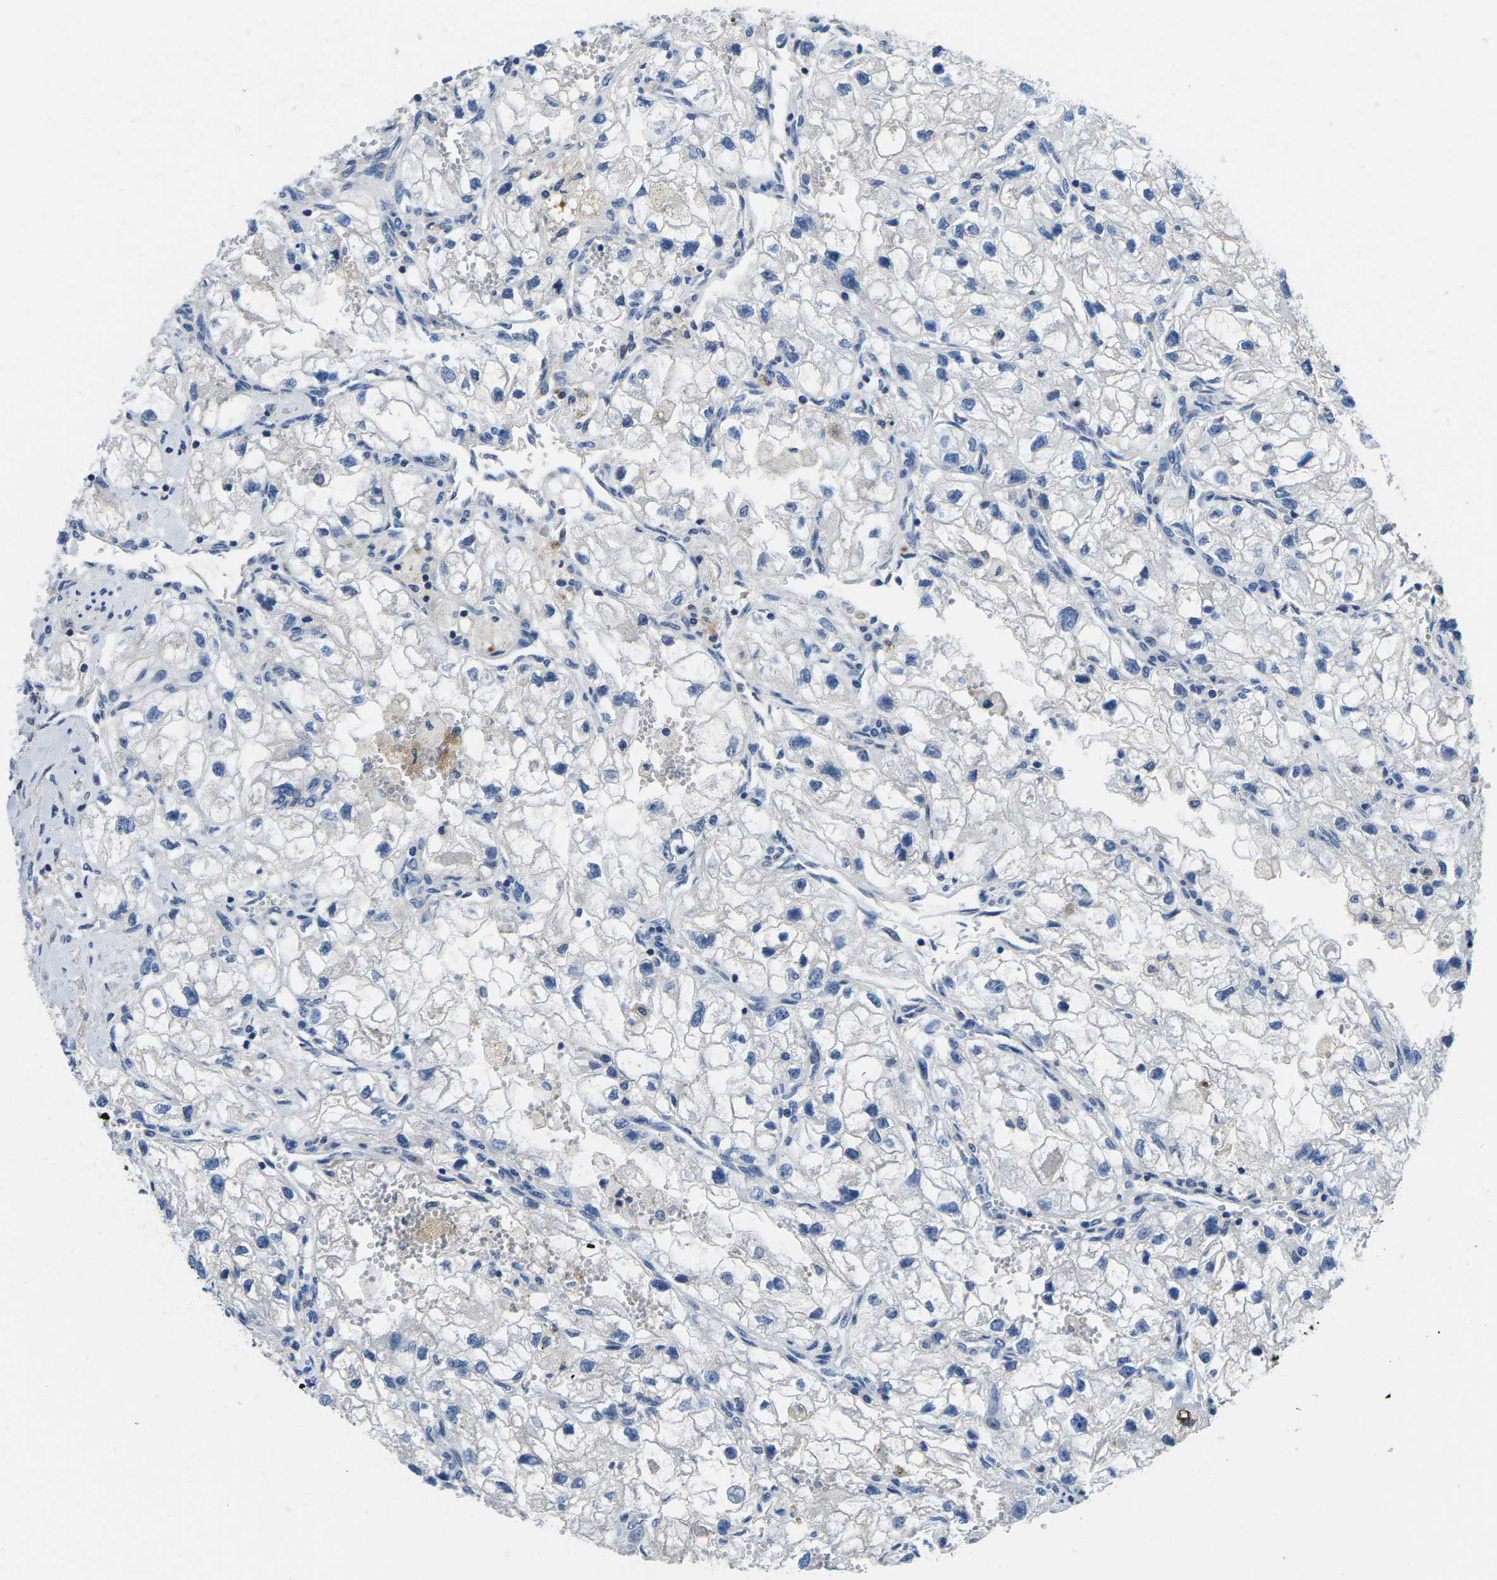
{"staining": {"intensity": "negative", "quantity": "none", "location": "none"}, "tissue": "renal cancer", "cell_type": "Tumor cells", "image_type": "cancer", "snomed": [{"axis": "morphology", "description": "Adenocarcinoma, NOS"}, {"axis": "topography", "description": "Kidney"}], "caption": "DAB immunohistochemical staining of adenocarcinoma (renal) shows no significant expression in tumor cells.", "gene": "PDCD6IP", "patient": {"sex": "female", "age": 70}}